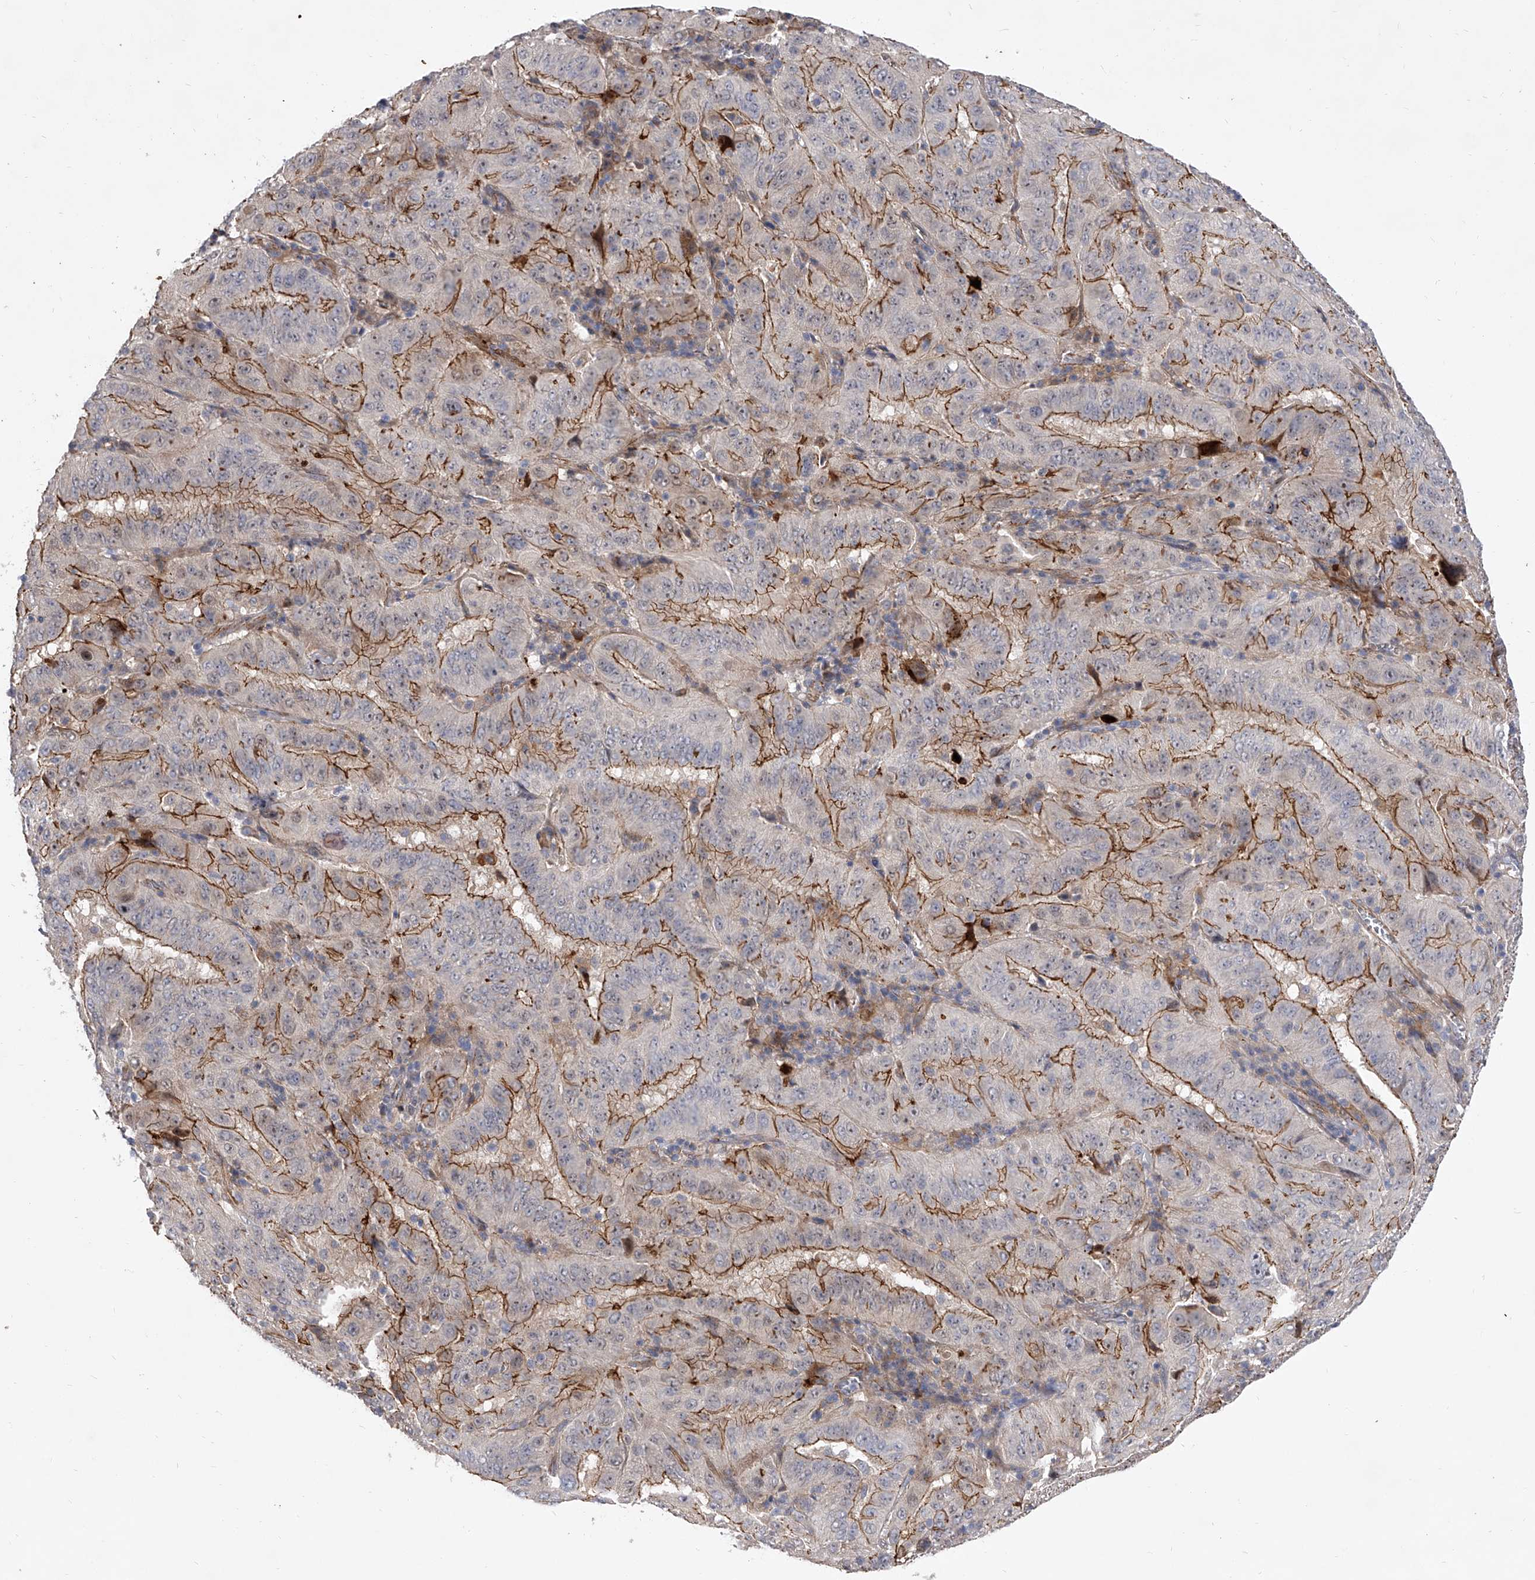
{"staining": {"intensity": "moderate", "quantity": "25%-75%", "location": "cytoplasmic/membranous"}, "tissue": "pancreatic cancer", "cell_type": "Tumor cells", "image_type": "cancer", "snomed": [{"axis": "morphology", "description": "Adenocarcinoma, NOS"}, {"axis": "topography", "description": "Pancreas"}], "caption": "Immunohistochemical staining of pancreatic adenocarcinoma demonstrates medium levels of moderate cytoplasmic/membranous protein staining in about 25%-75% of tumor cells.", "gene": "MINDY4", "patient": {"sex": "male", "age": 63}}